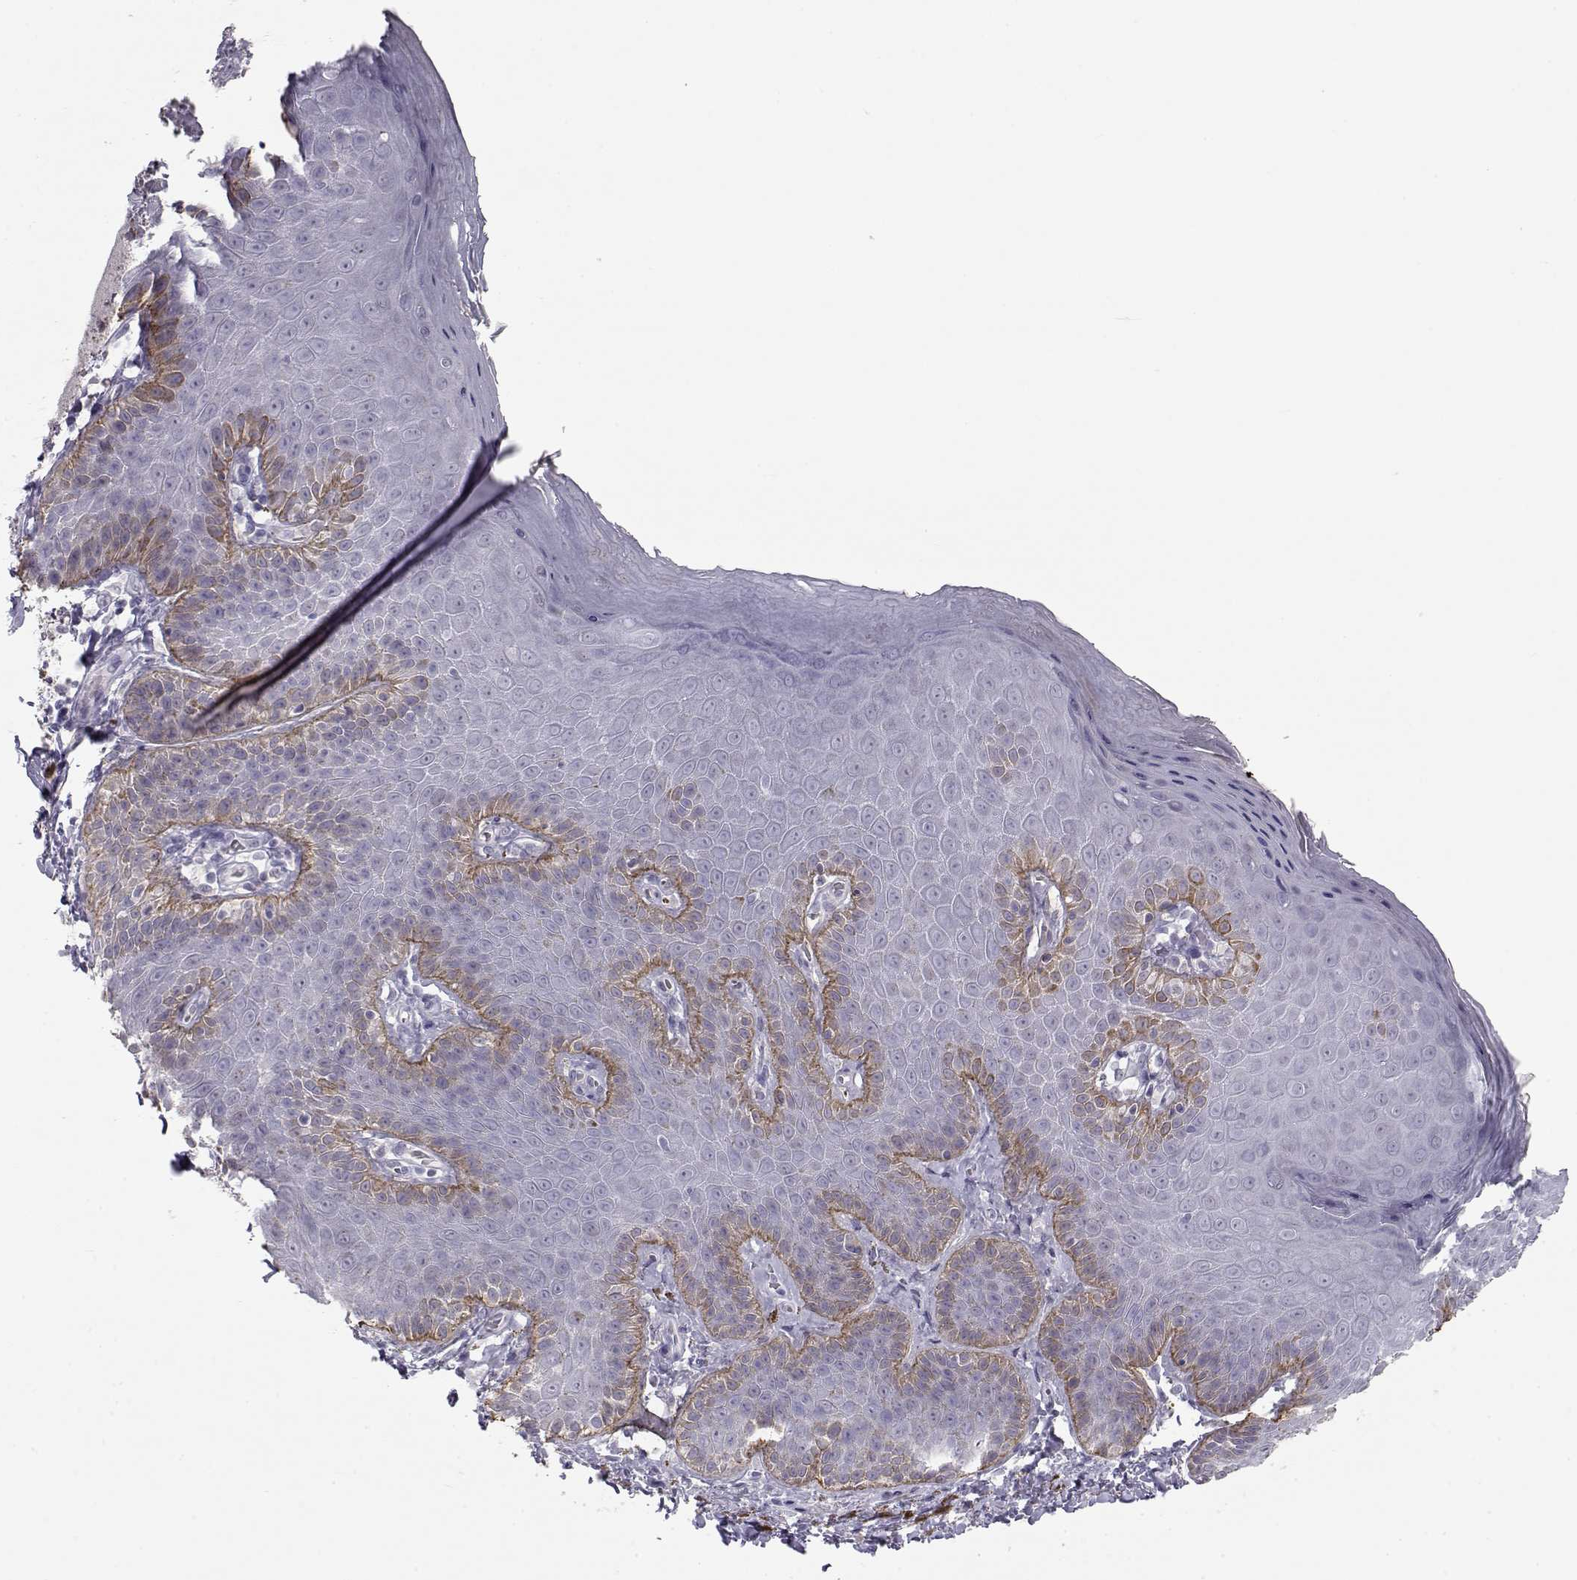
{"staining": {"intensity": "strong", "quantity": "<25%", "location": "cytoplasmic/membranous"}, "tissue": "skin", "cell_type": "Epidermal cells", "image_type": "normal", "snomed": [{"axis": "morphology", "description": "Normal tissue, NOS"}, {"axis": "topography", "description": "Anal"}], "caption": "High-magnification brightfield microscopy of normal skin stained with DAB (3,3'-diaminobenzidine) (brown) and counterstained with hematoxylin (blue). epidermal cells exhibit strong cytoplasmic/membranous staining is appreciated in approximately<25% of cells. Nuclei are stained in blue.", "gene": "LAMB3", "patient": {"sex": "male", "age": 53}}